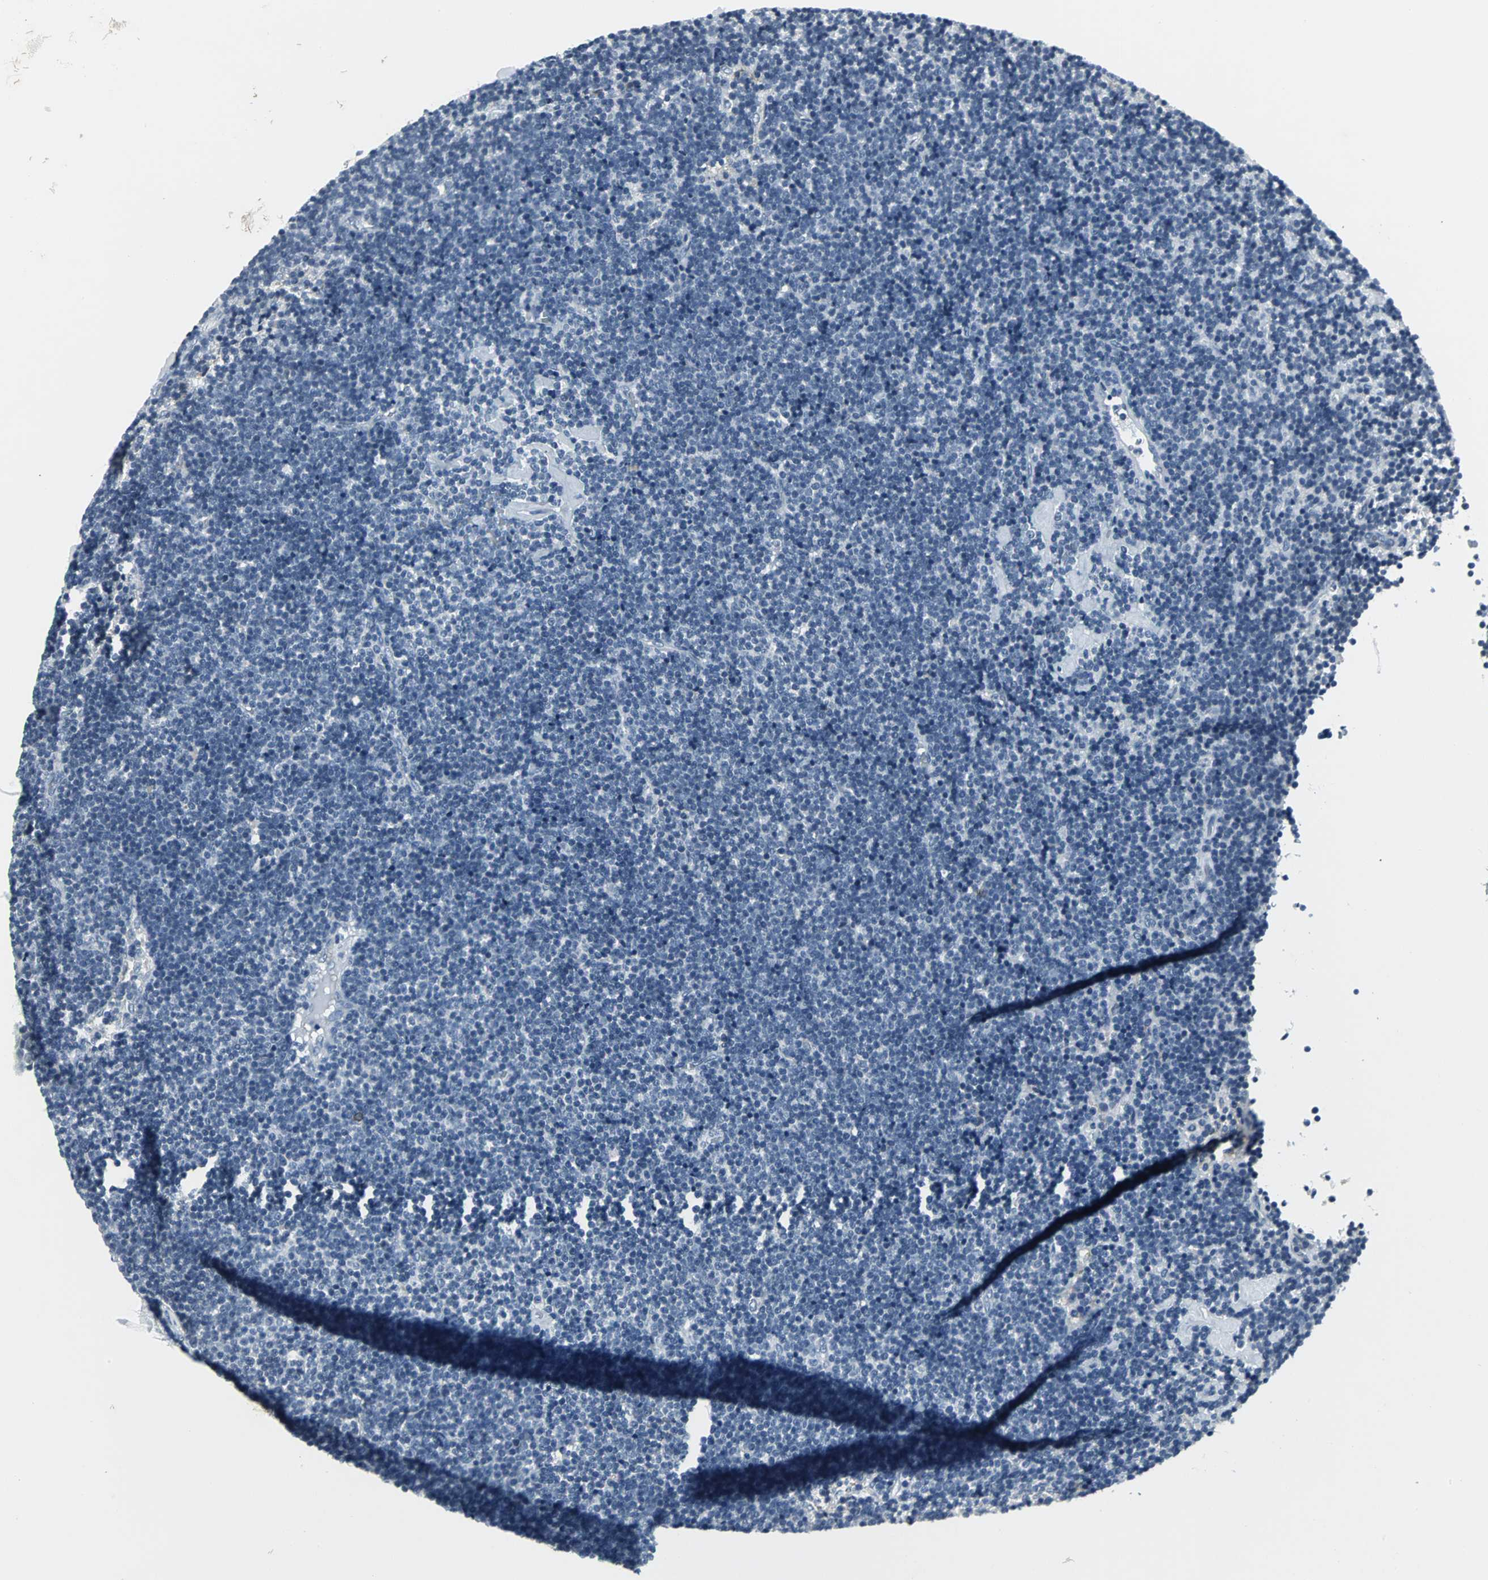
{"staining": {"intensity": "negative", "quantity": "none", "location": "none"}, "tissue": "lymph node", "cell_type": "Non-germinal center cells", "image_type": "normal", "snomed": [{"axis": "morphology", "description": "Normal tissue, NOS"}, {"axis": "topography", "description": "Lymph node"}], "caption": "IHC image of normal human lymph node stained for a protein (brown), which reveals no staining in non-germinal center cells. (Stains: DAB (3,3'-diaminobenzidine) immunohistochemistry with hematoxylin counter stain, Microscopy: brightfield microscopy at high magnification).", "gene": "SLC2A5", "patient": {"sex": "male", "age": 63}}